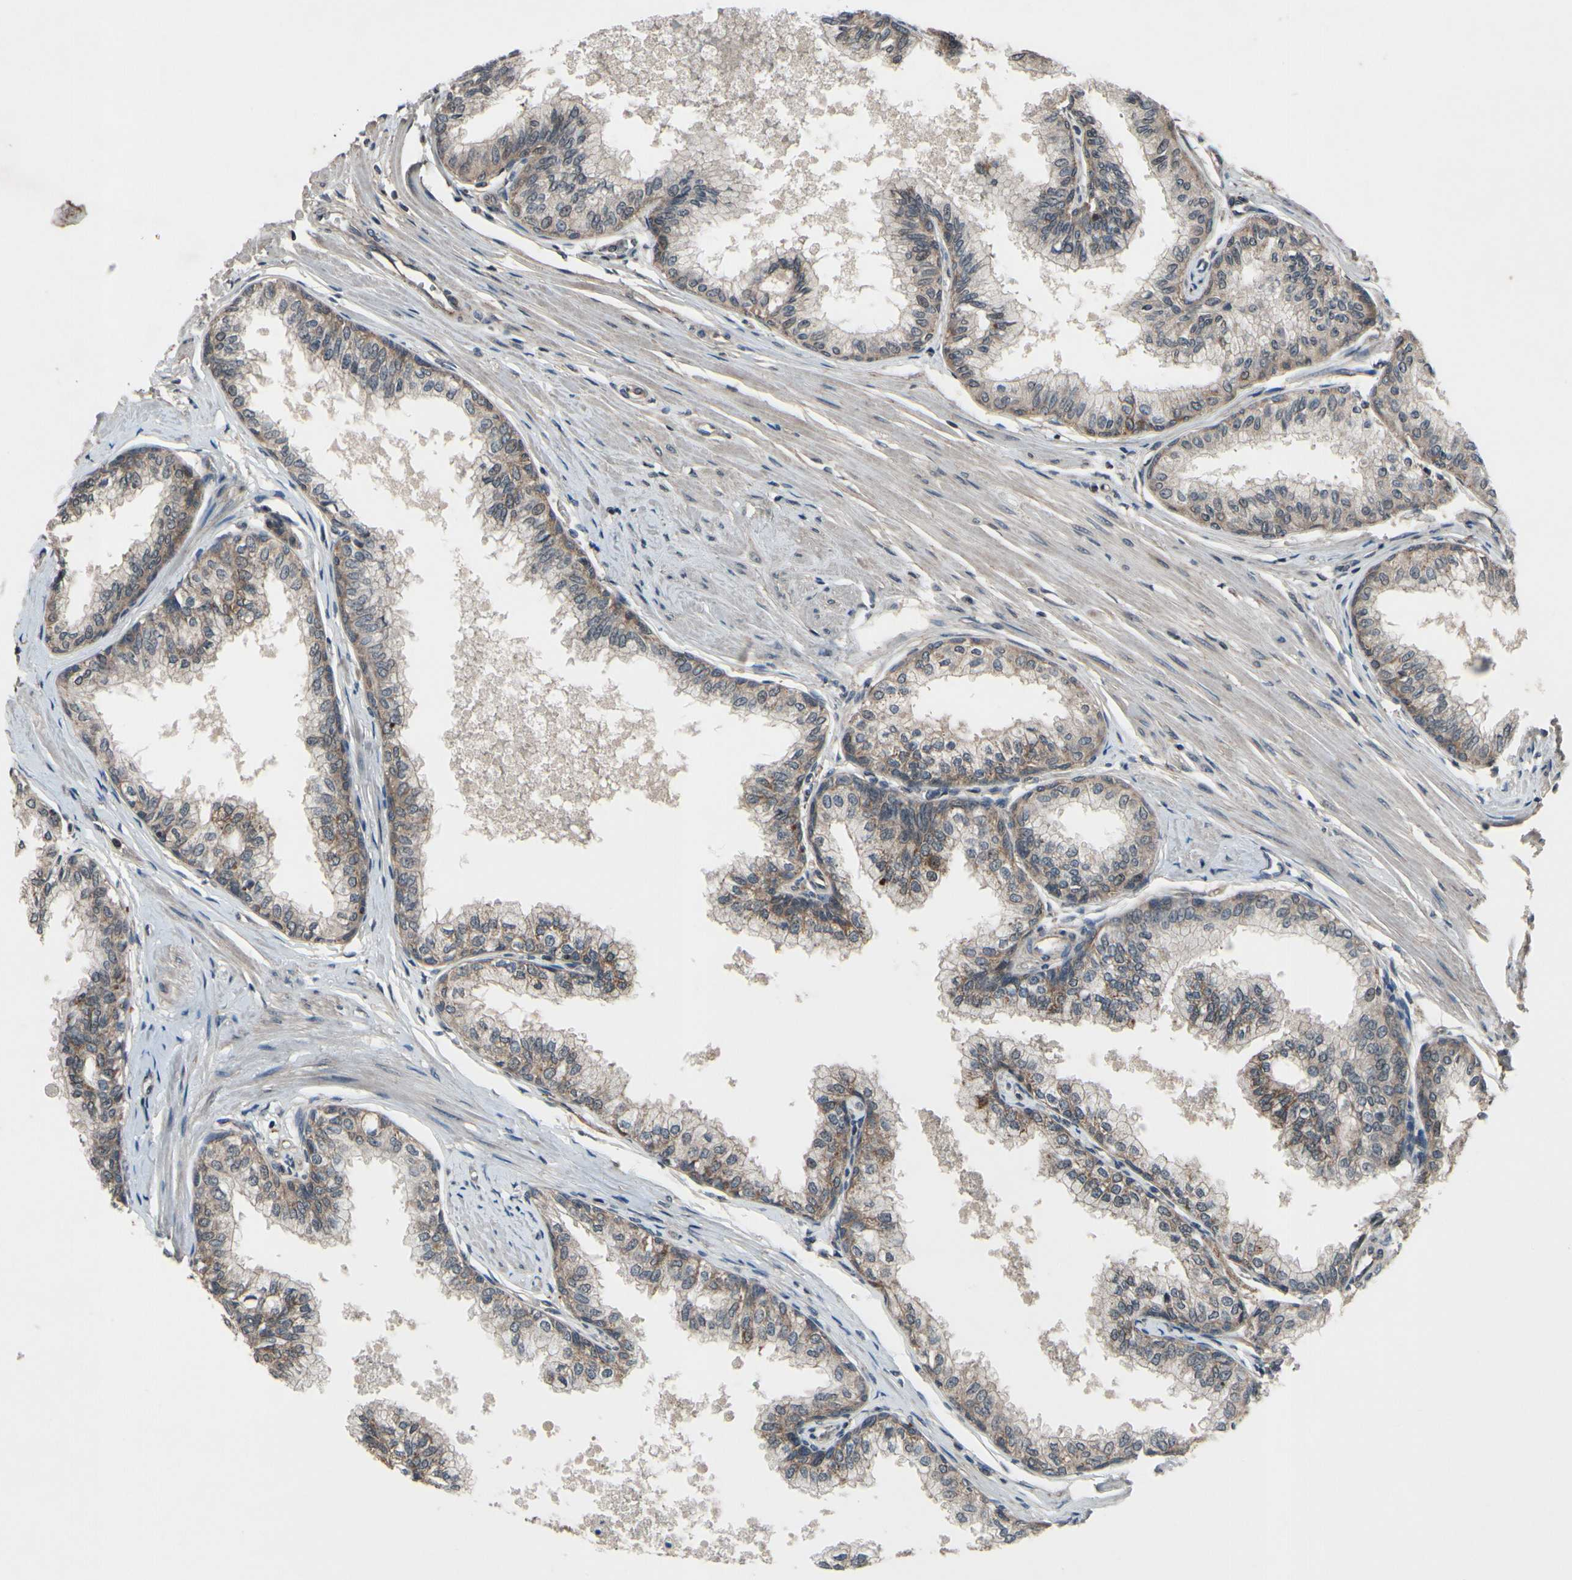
{"staining": {"intensity": "weak", "quantity": ">75%", "location": "cytoplasmic/membranous"}, "tissue": "prostate", "cell_type": "Glandular cells", "image_type": "normal", "snomed": [{"axis": "morphology", "description": "Normal tissue, NOS"}, {"axis": "topography", "description": "Prostate"}, {"axis": "topography", "description": "Seminal veicle"}], "caption": "Prostate stained with IHC shows weak cytoplasmic/membranous positivity in approximately >75% of glandular cells.", "gene": "MBTPS2", "patient": {"sex": "male", "age": 60}}